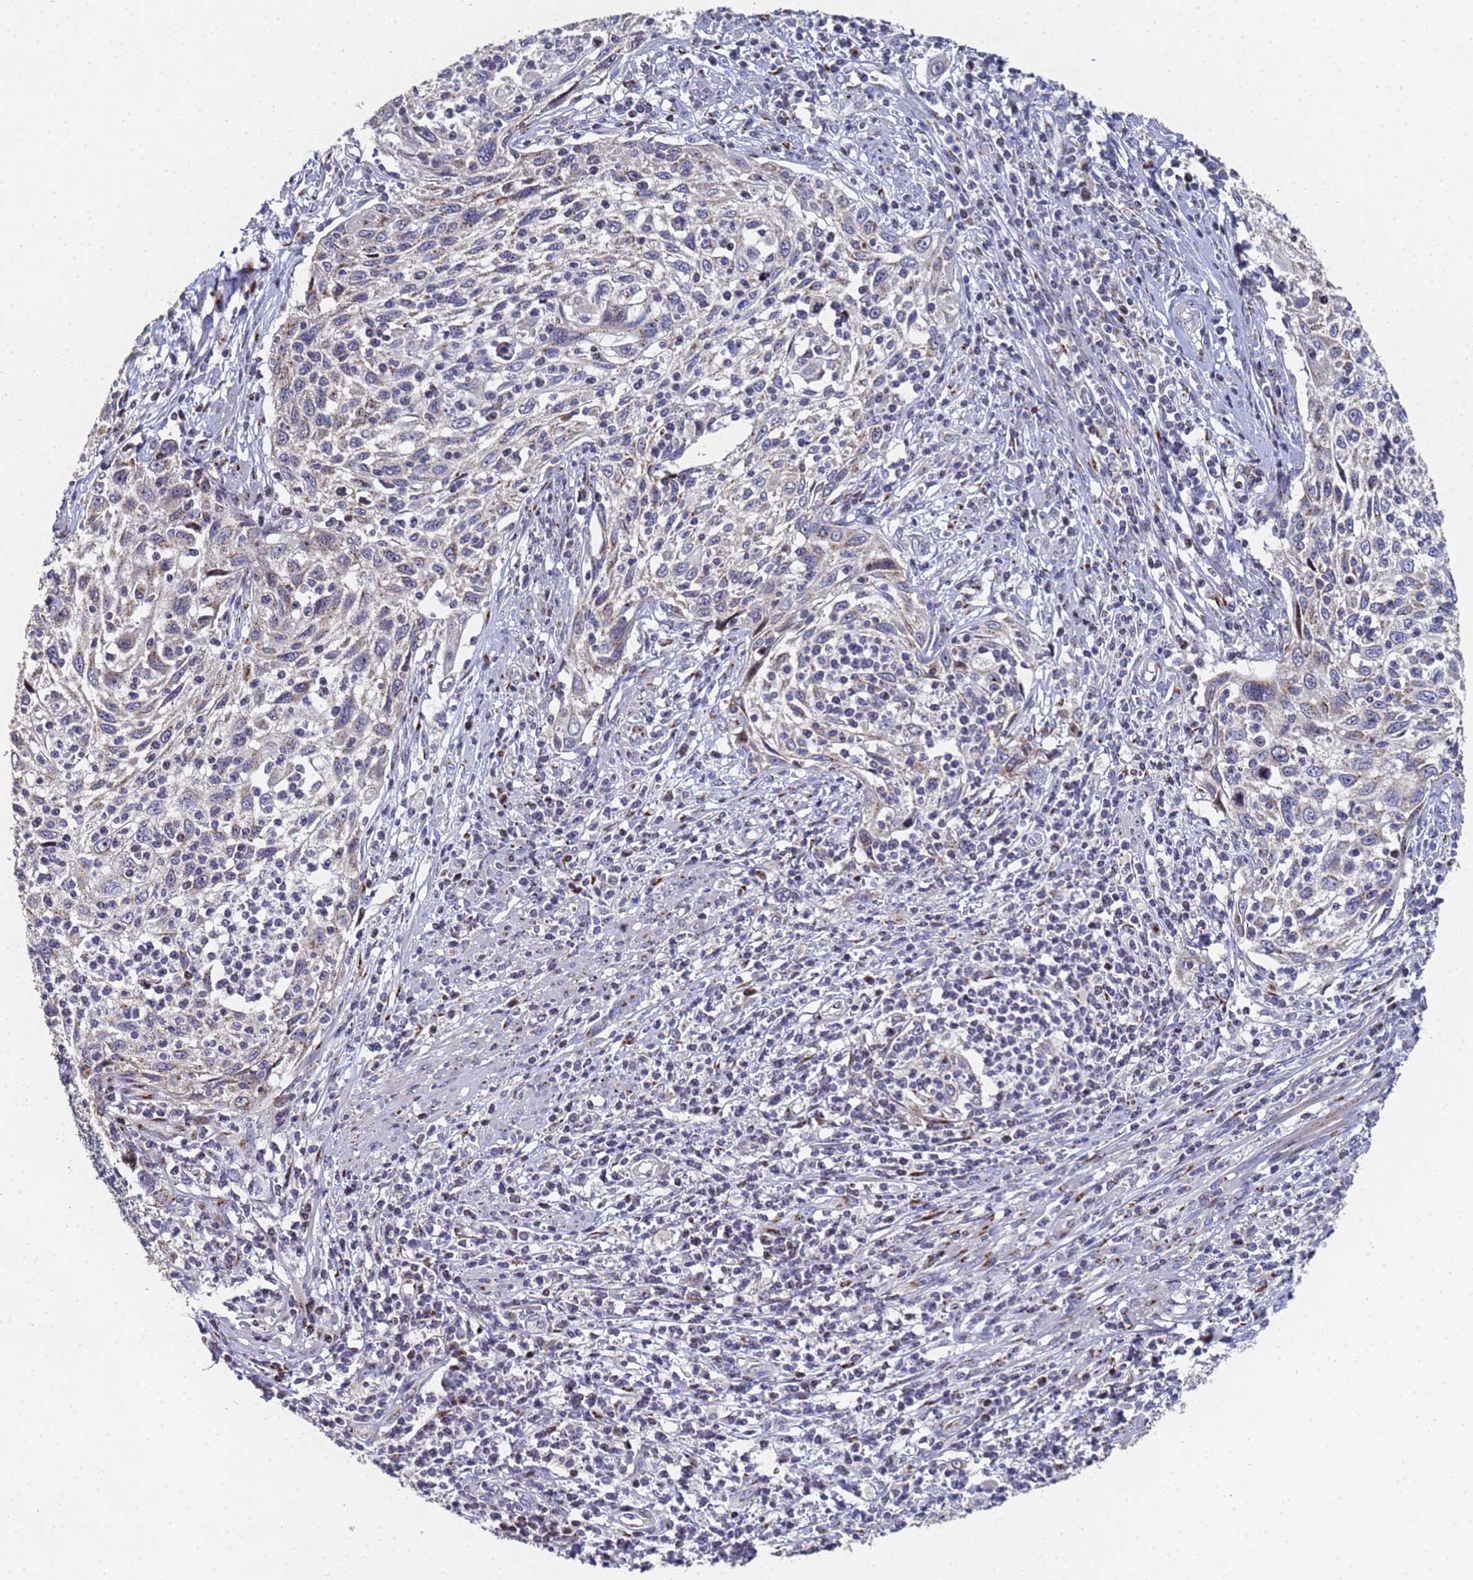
{"staining": {"intensity": "negative", "quantity": "none", "location": "none"}, "tissue": "cervical cancer", "cell_type": "Tumor cells", "image_type": "cancer", "snomed": [{"axis": "morphology", "description": "Squamous cell carcinoma, NOS"}, {"axis": "topography", "description": "Cervix"}], "caption": "DAB immunohistochemical staining of cervical cancer demonstrates no significant positivity in tumor cells.", "gene": "NSUN6", "patient": {"sex": "female", "age": 70}}